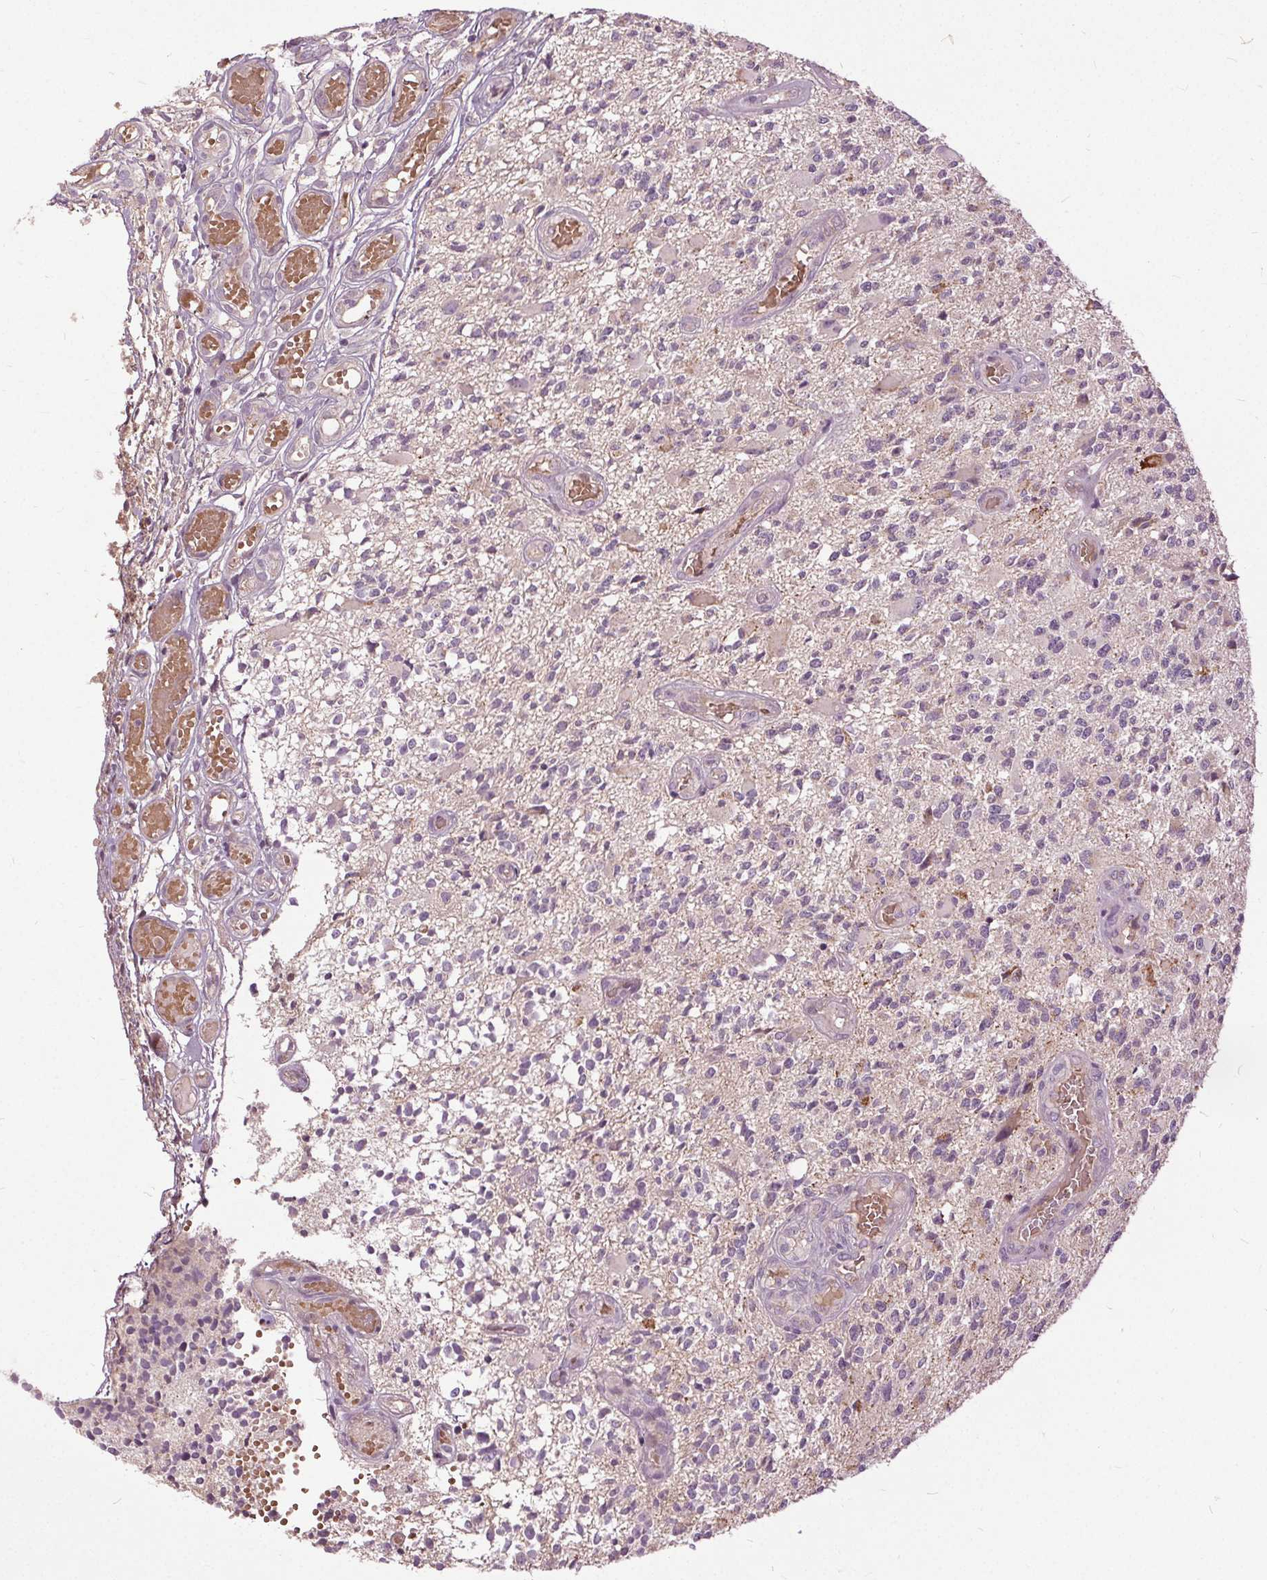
{"staining": {"intensity": "negative", "quantity": "none", "location": "none"}, "tissue": "glioma", "cell_type": "Tumor cells", "image_type": "cancer", "snomed": [{"axis": "morphology", "description": "Glioma, malignant, High grade"}, {"axis": "topography", "description": "Brain"}], "caption": "Human glioma stained for a protein using IHC demonstrates no staining in tumor cells.", "gene": "PDGFD", "patient": {"sex": "female", "age": 63}}